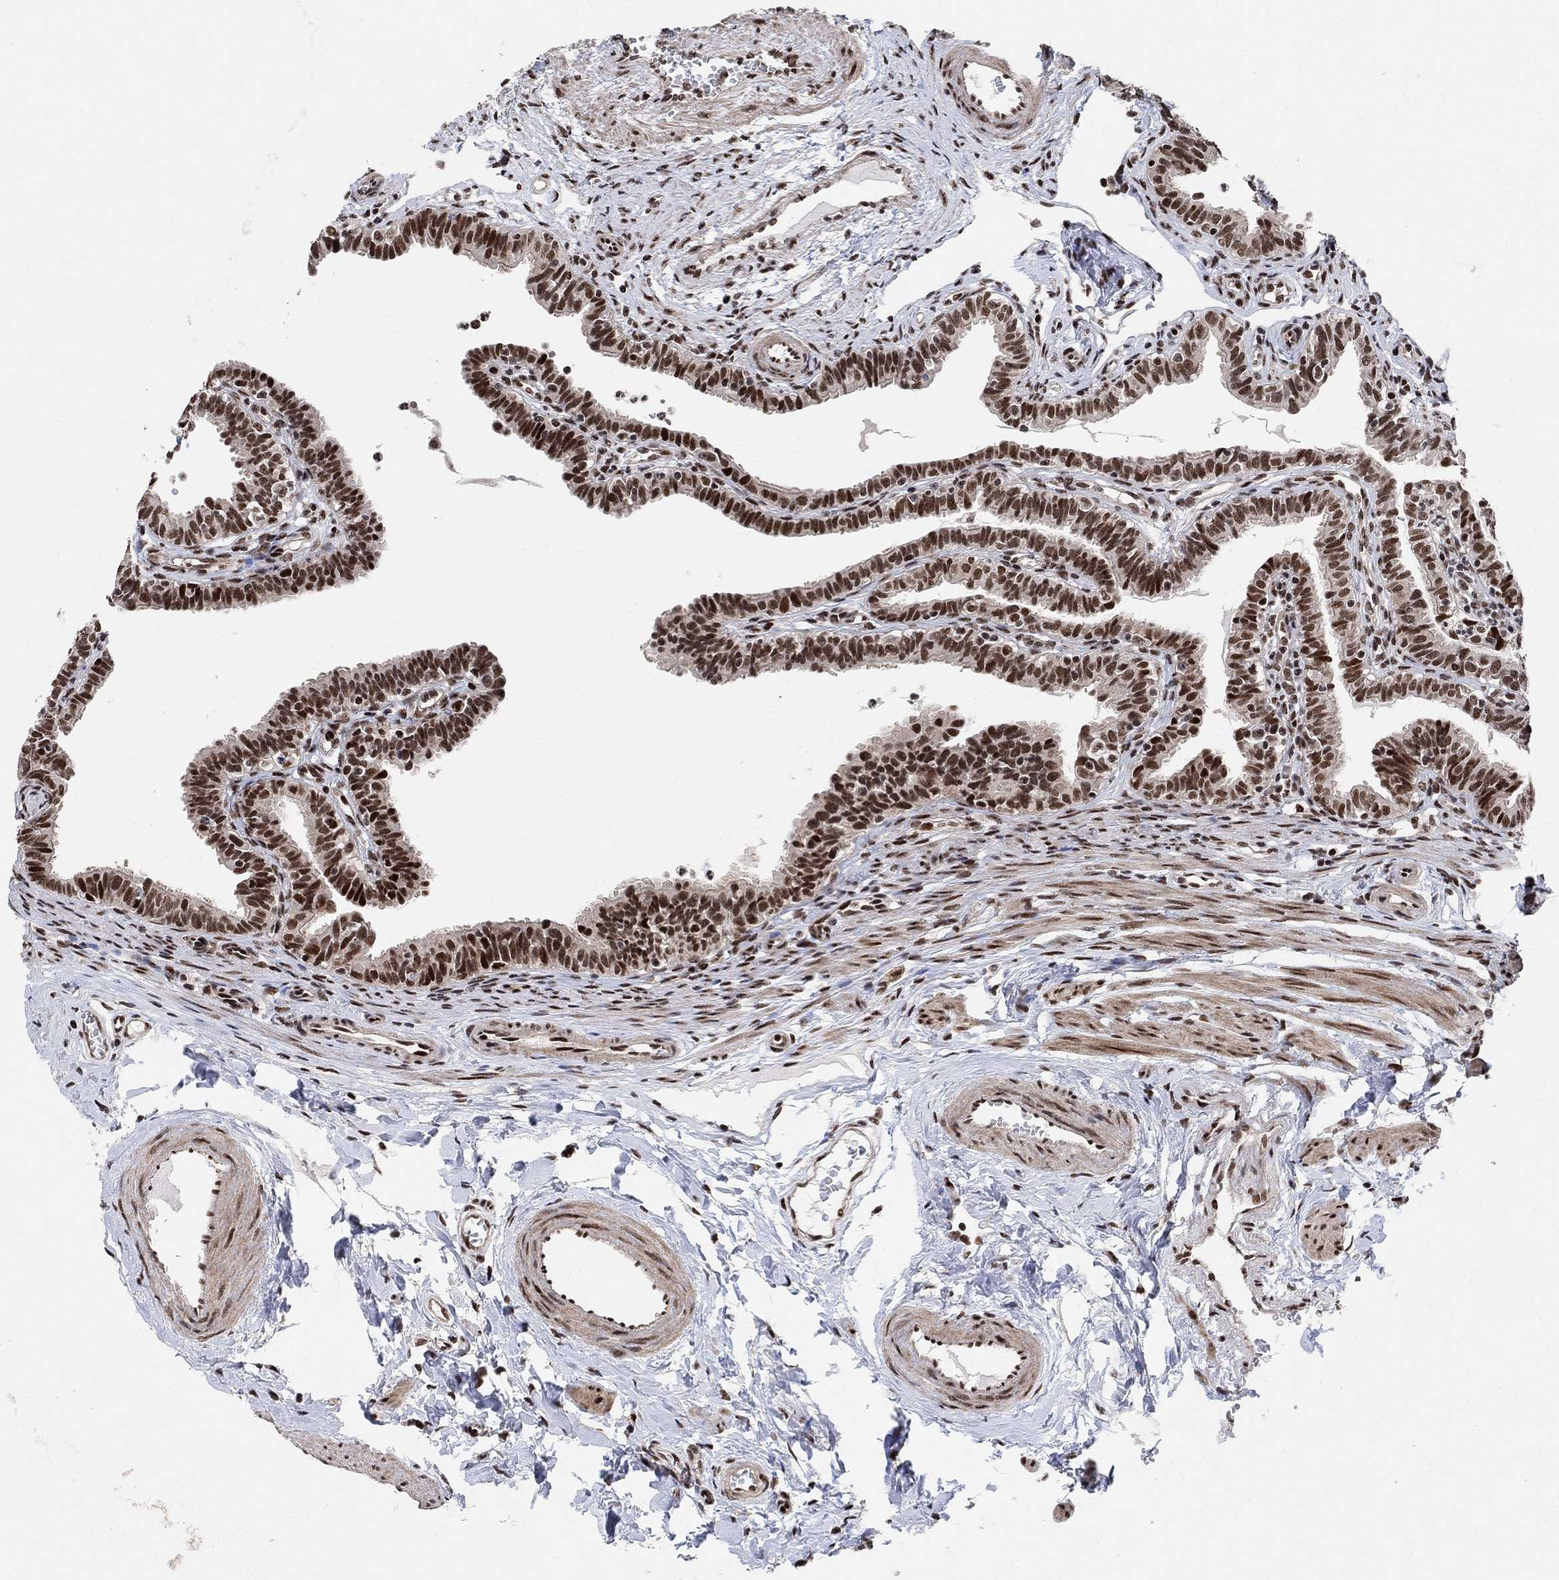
{"staining": {"intensity": "strong", "quantity": ">75%", "location": "nuclear"}, "tissue": "fallopian tube", "cell_type": "Glandular cells", "image_type": "normal", "snomed": [{"axis": "morphology", "description": "Normal tissue, NOS"}, {"axis": "topography", "description": "Fallopian tube"}], "caption": "Immunohistochemical staining of normal fallopian tube displays high levels of strong nuclear positivity in approximately >75% of glandular cells. Using DAB (3,3'-diaminobenzidine) (brown) and hematoxylin (blue) stains, captured at high magnification using brightfield microscopy.", "gene": "E4F1", "patient": {"sex": "female", "age": 36}}